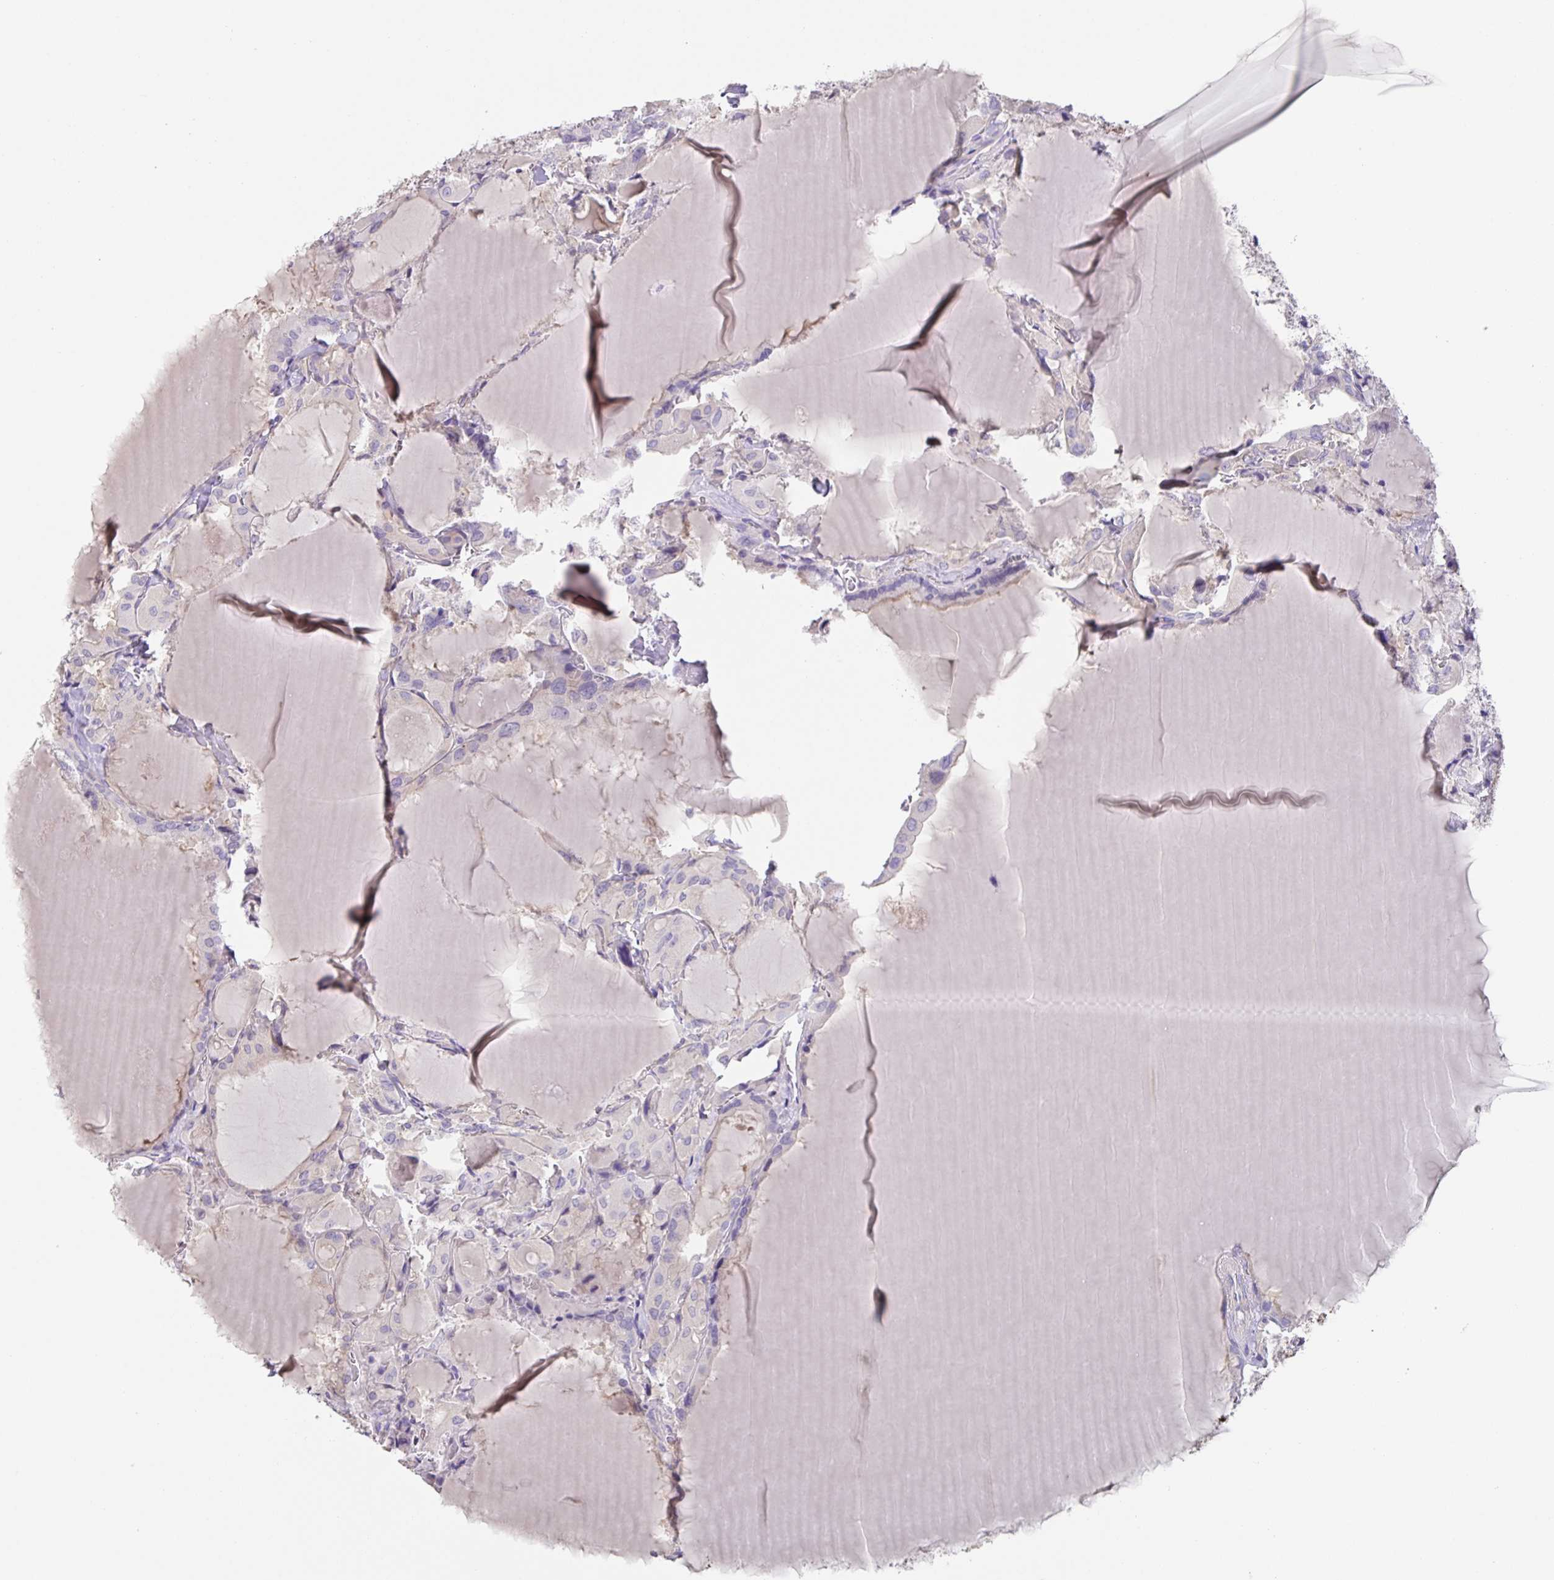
{"staining": {"intensity": "negative", "quantity": "none", "location": "none"}, "tissue": "thyroid cancer", "cell_type": "Tumor cells", "image_type": "cancer", "snomed": [{"axis": "morphology", "description": "Papillary adenocarcinoma, NOS"}, {"axis": "topography", "description": "Thyroid gland"}], "caption": "Immunohistochemical staining of human thyroid cancer exhibits no significant expression in tumor cells. The staining was performed using DAB to visualize the protein expression in brown, while the nuclei were stained in blue with hematoxylin (Magnification: 20x).", "gene": "PRR36", "patient": {"sex": "male", "age": 87}}